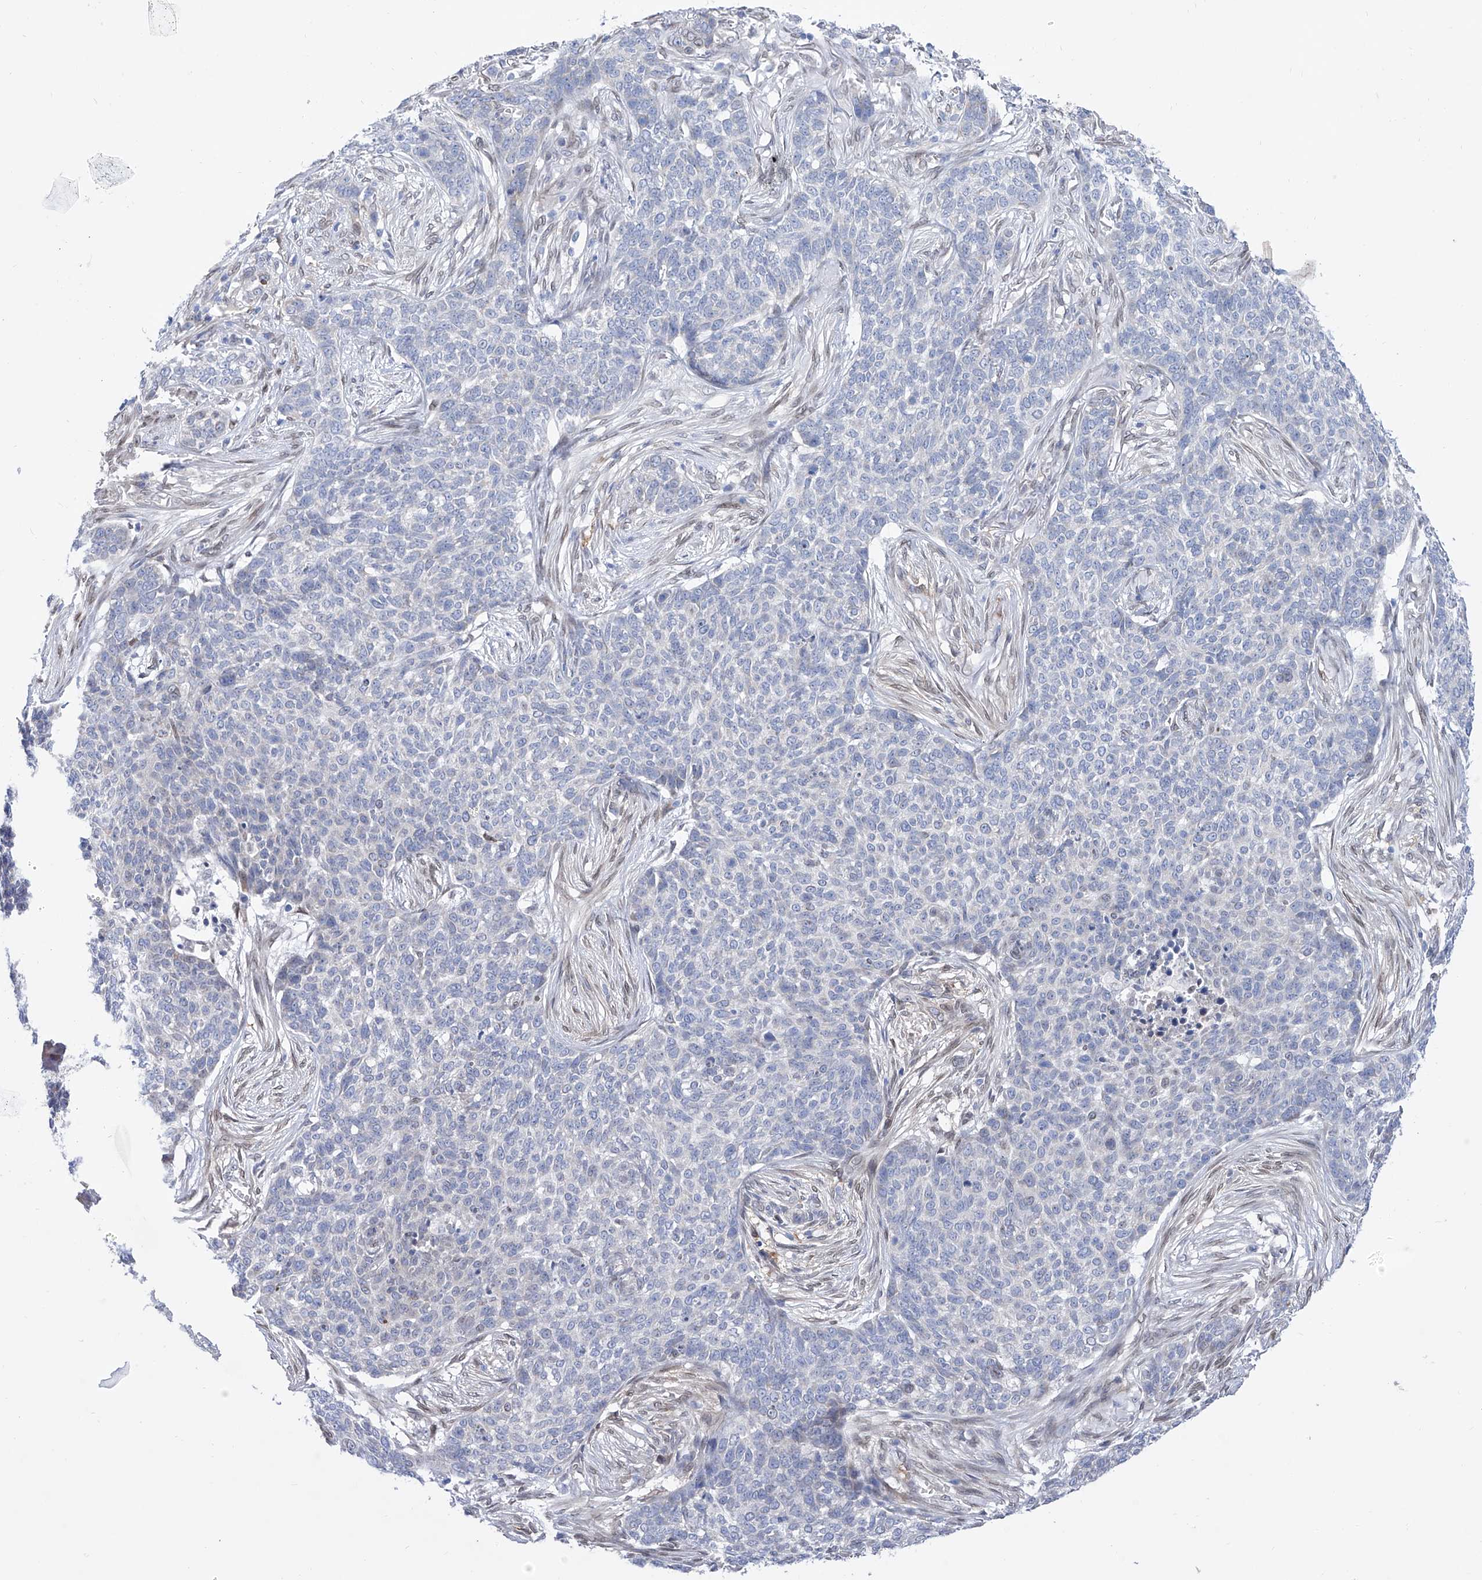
{"staining": {"intensity": "negative", "quantity": "none", "location": "none"}, "tissue": "skin cancer", "cell_type": "Tumor cells", "image_type": "cancer", "snomed": [{"axis": "morphology", "description": "Basal cell carcinoma"}, {"axis": "topography", "description": "Skin"}], "caption": "Immunohistochemical staining of human basal cell carcinoma (skin) demonstrates no significant staining in tumor cells.", "gene": "LCLAT1", "patient": {"sex": "male", "age": 85}}